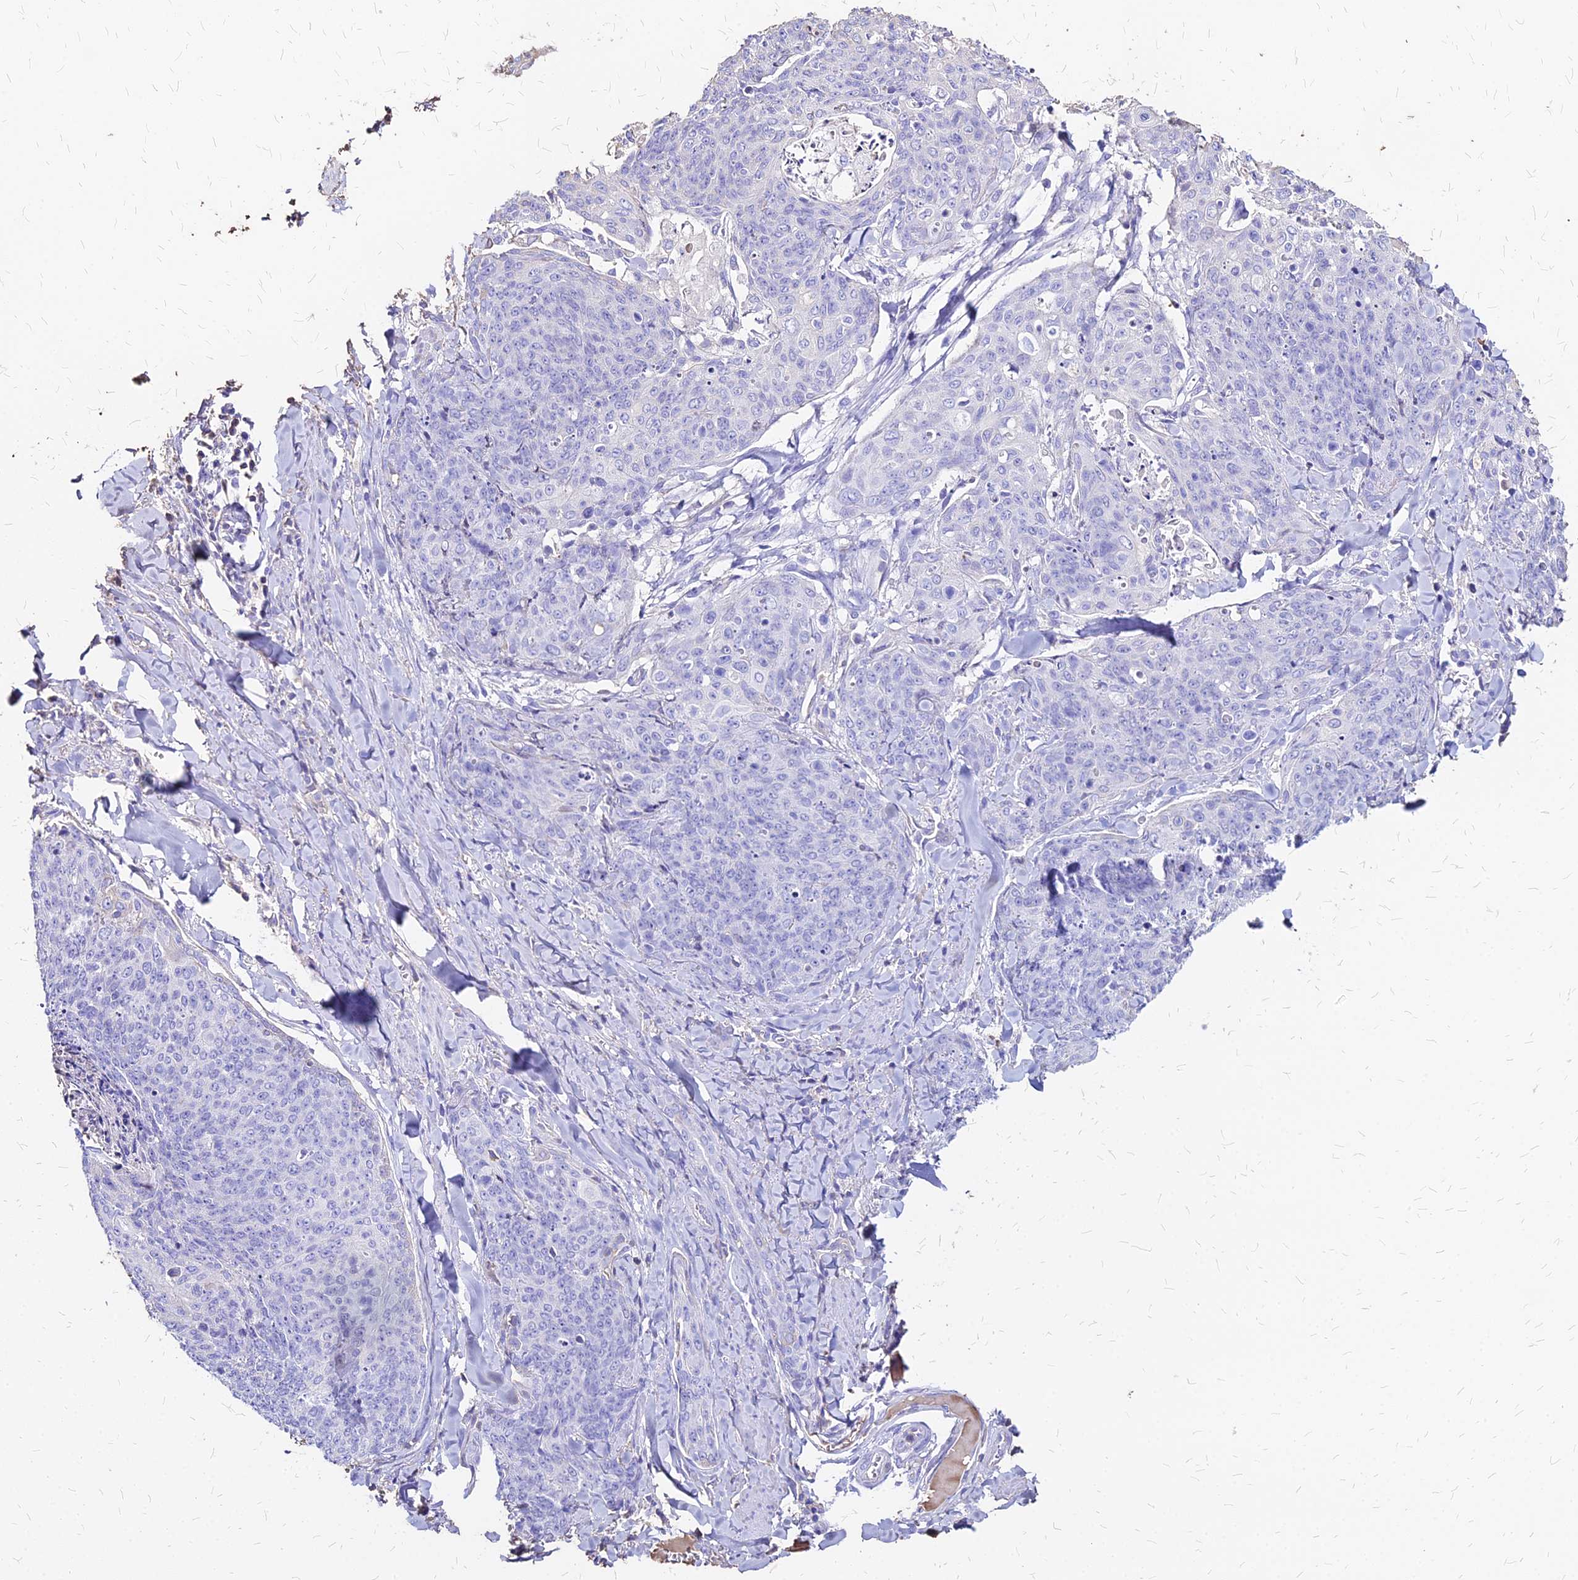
{"staining": {"intensity": "negative", "quantity": "none", "location": "none"}, "tissue": "skin cancer", "cell_type": "Tumor cells", "image_type": "cancer", "snomed": [{"axis": "morphology", "description": "Squamous cell carcinoma, NOS"}, {"axis": "topography", "description": "Skin"}, {"axis": "topography", "description": "Vulva"}], "caption": "Immunohistochemistry micrograph of neoplastic tissue: human skin squamous cell carcinoma stained with DAB (3,3'-diaminobenzidine) demonstrates no significant protein expression in tumor cells.", "gene": "NME5", "patient": {"sex": "female", "age": 85}}